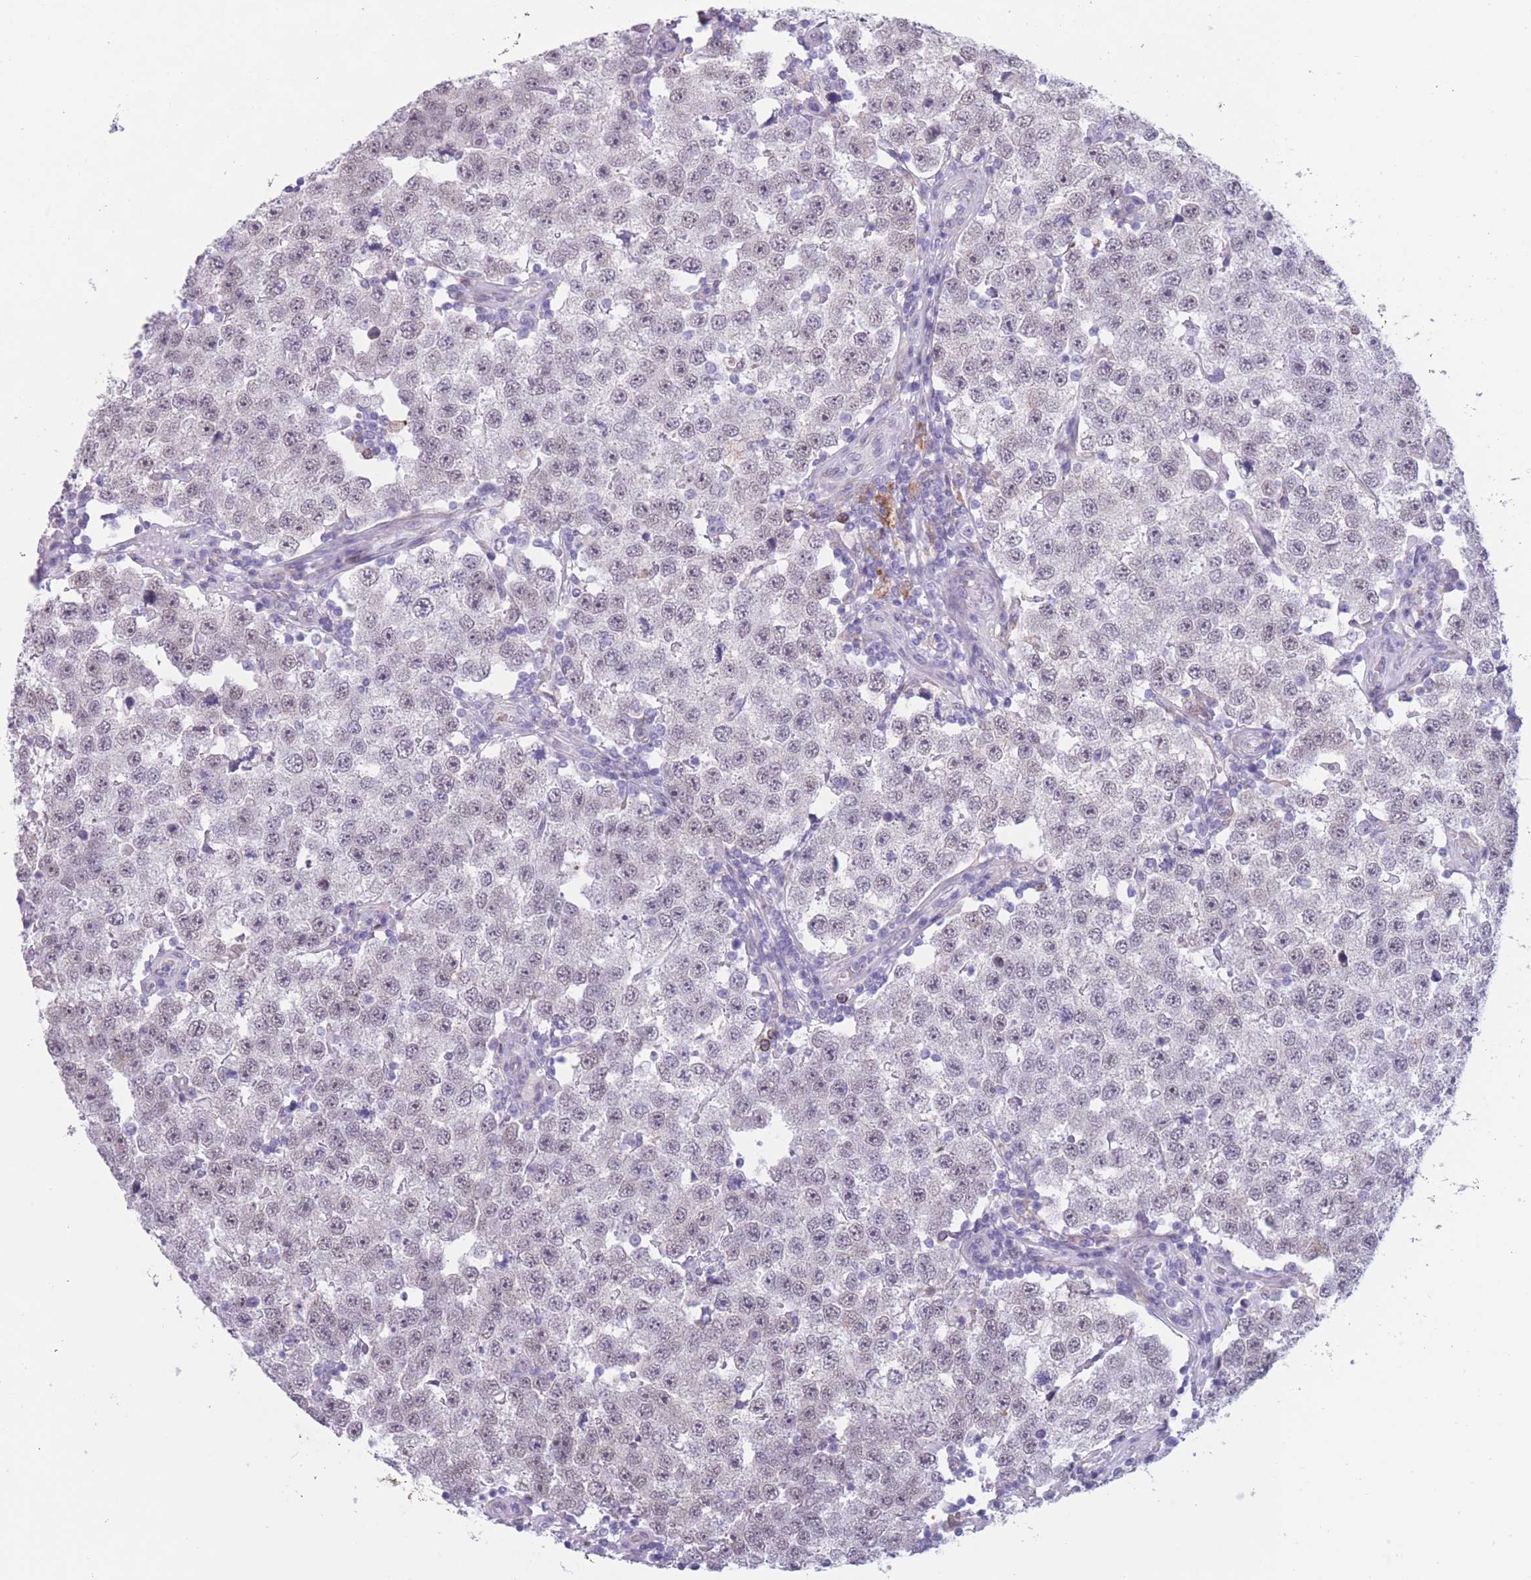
{"staining": {"intensity": "negative", "quantity": "none", "location": "none"}, "tissue": "testis cancer", "cell_type": "Tumor cells", "image_type": "cancer", "snomed": [{"axis": "morphology", "description": "Seminoma, NOS"}, {"axis": "topography", "description": "Testis"}], "caption": "Immunohistochemistry (IHC) of testis seminoma shows no positivity in tumor cells.", "gene": "PODXL", "patient": {"sex": "male", "age": 34}}